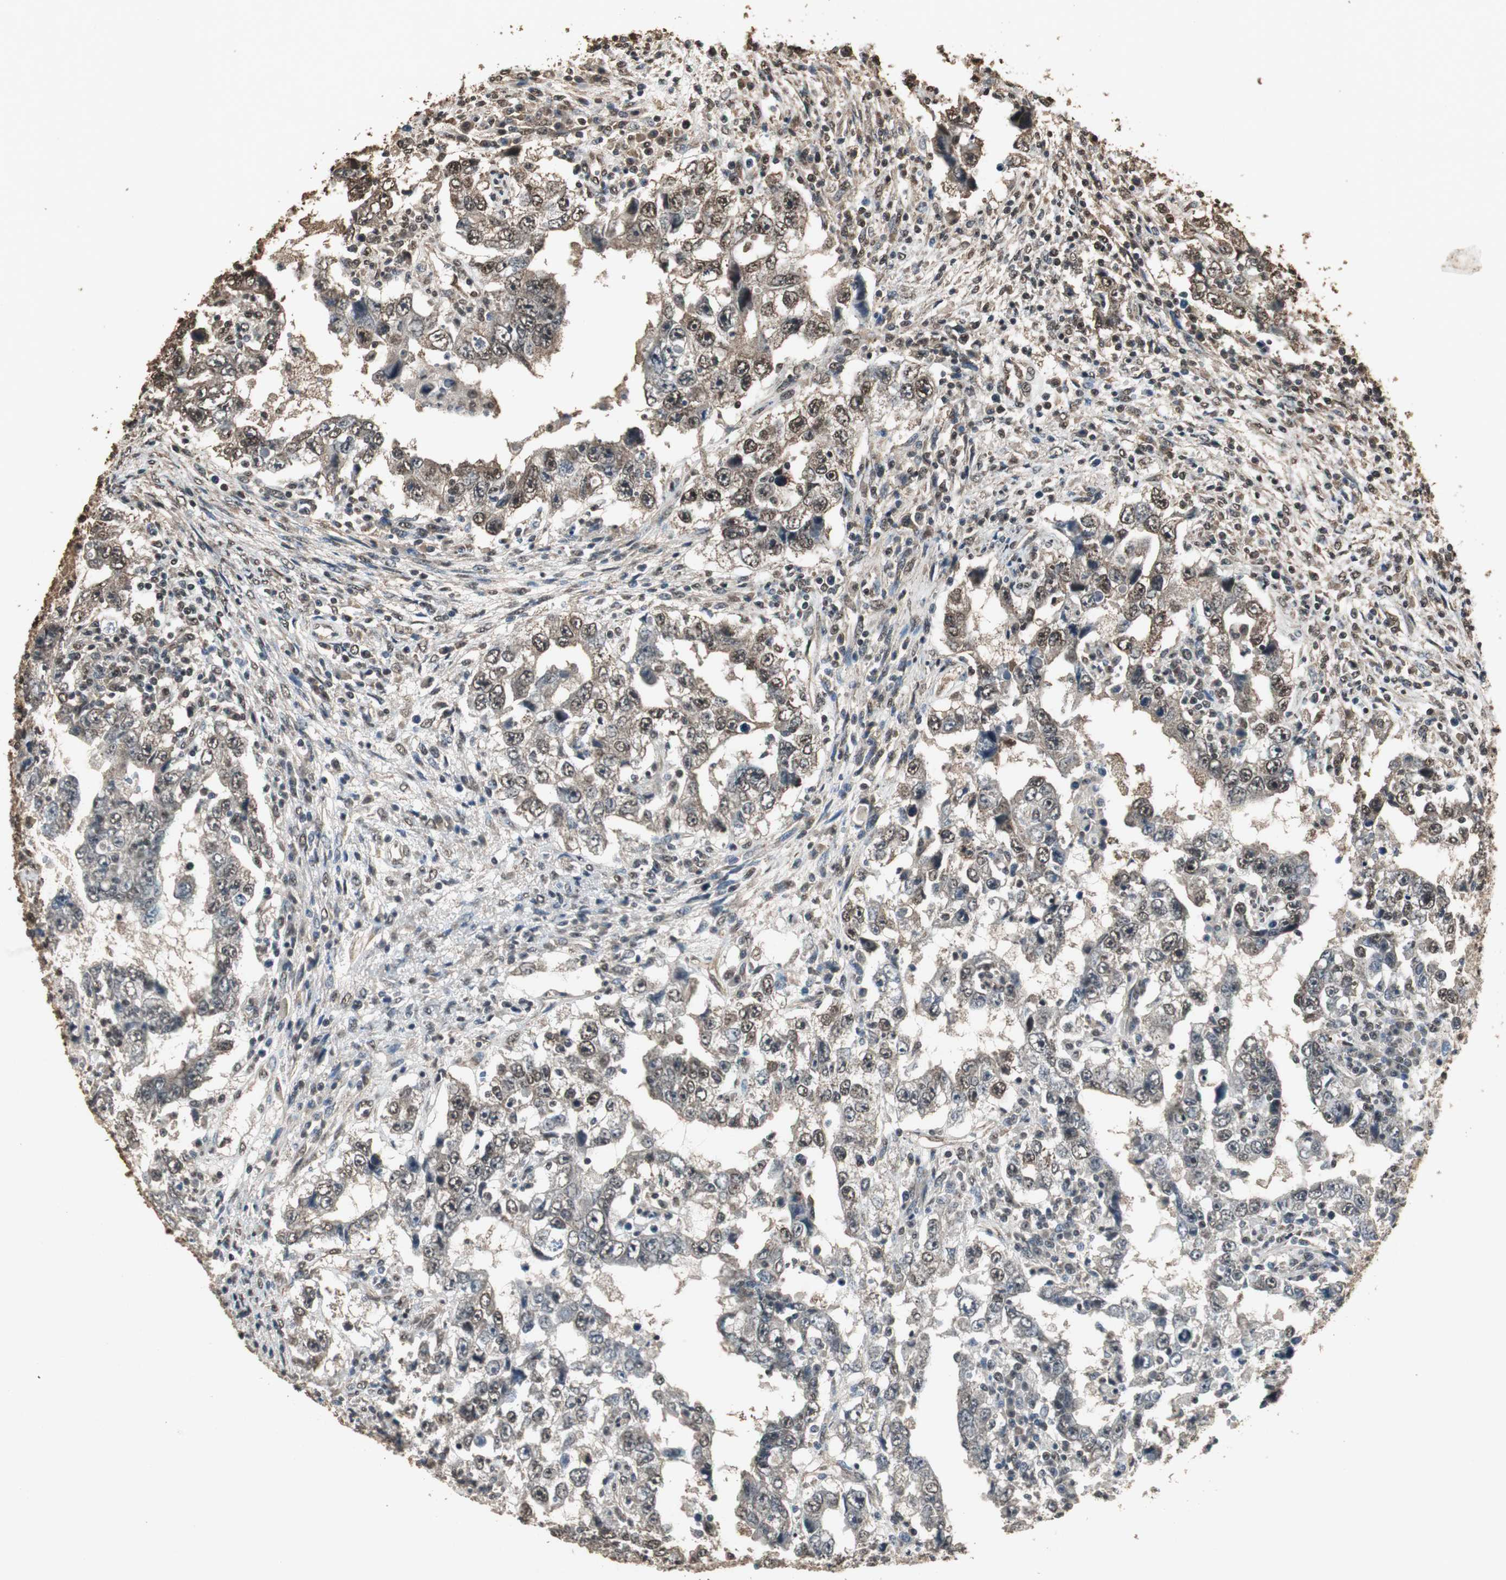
{"staining": {"intensity": "moderate", "quantity": ">75%", "location": "cytoplasmic/membranous,nuclear"}, "tissue": "testis cancer", "cell_type": "Tumor cells", "image_type": "cancer", "snomed": [{"axis": "morphology", "description": "Carcinoma, Embryonal, NOS"}, {"axis": "topography", "description": "Testis"}], "caption": "Protein expression analysis of testis embryonal carcinoma reveals moderate cytoplasmic/membranous and nuclear positivity in about >75% of tumor cells. Nuclei are stained in blue.", "gene": "PPP1R13B", "patient": {"sex": "male", "age": 26}}